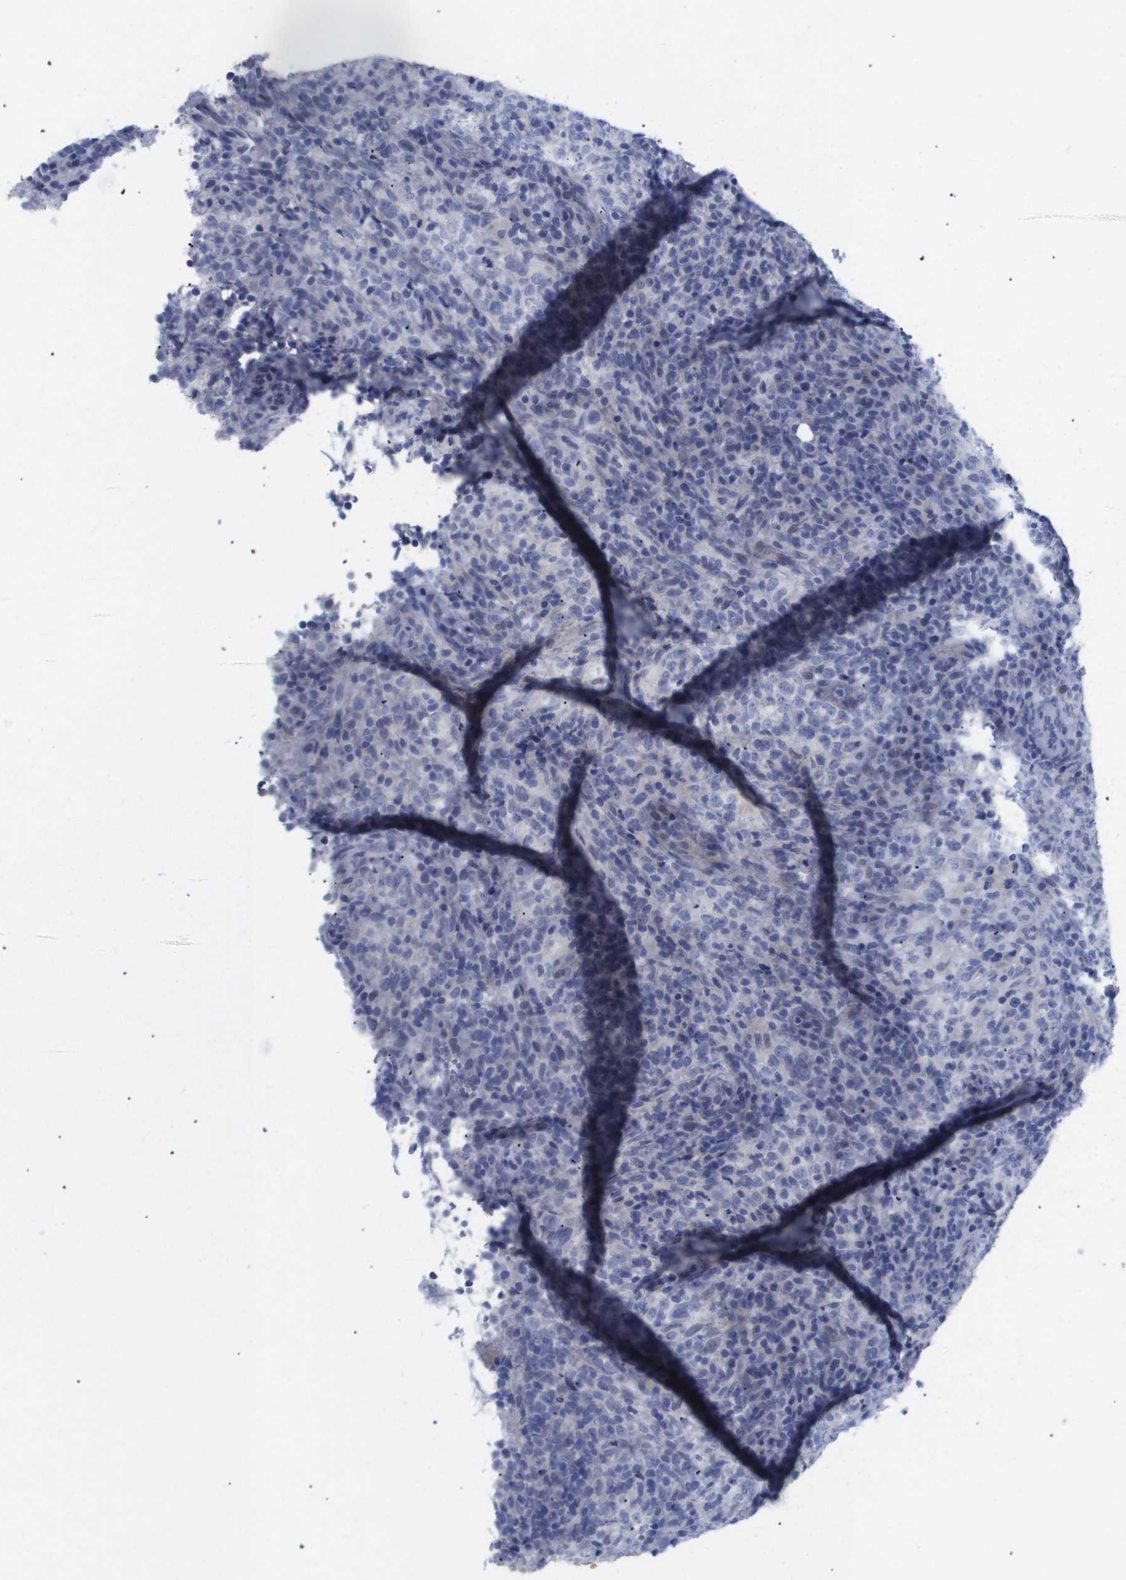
{"staining": {"intensity": "negative", "quantity": "none", "location": "none"}, "tissue": "lymphoma", "cell_type": "Tumor cells", "image_type": "cancer", "snomed": [{"axis": "morphology", "description": "Malignant lymphoma, non-Hodgkin's type, High grade"}, {"axis": "topography", "description": "Lymph node"}], "caption": "This is an IHC photomicrograph of human high-grade malignant lymphoma, non-Hodgkin's type. There is no staining in tumor cells.", "gene": "CAV3", "patient": {"sex": "female", "age": 76}}